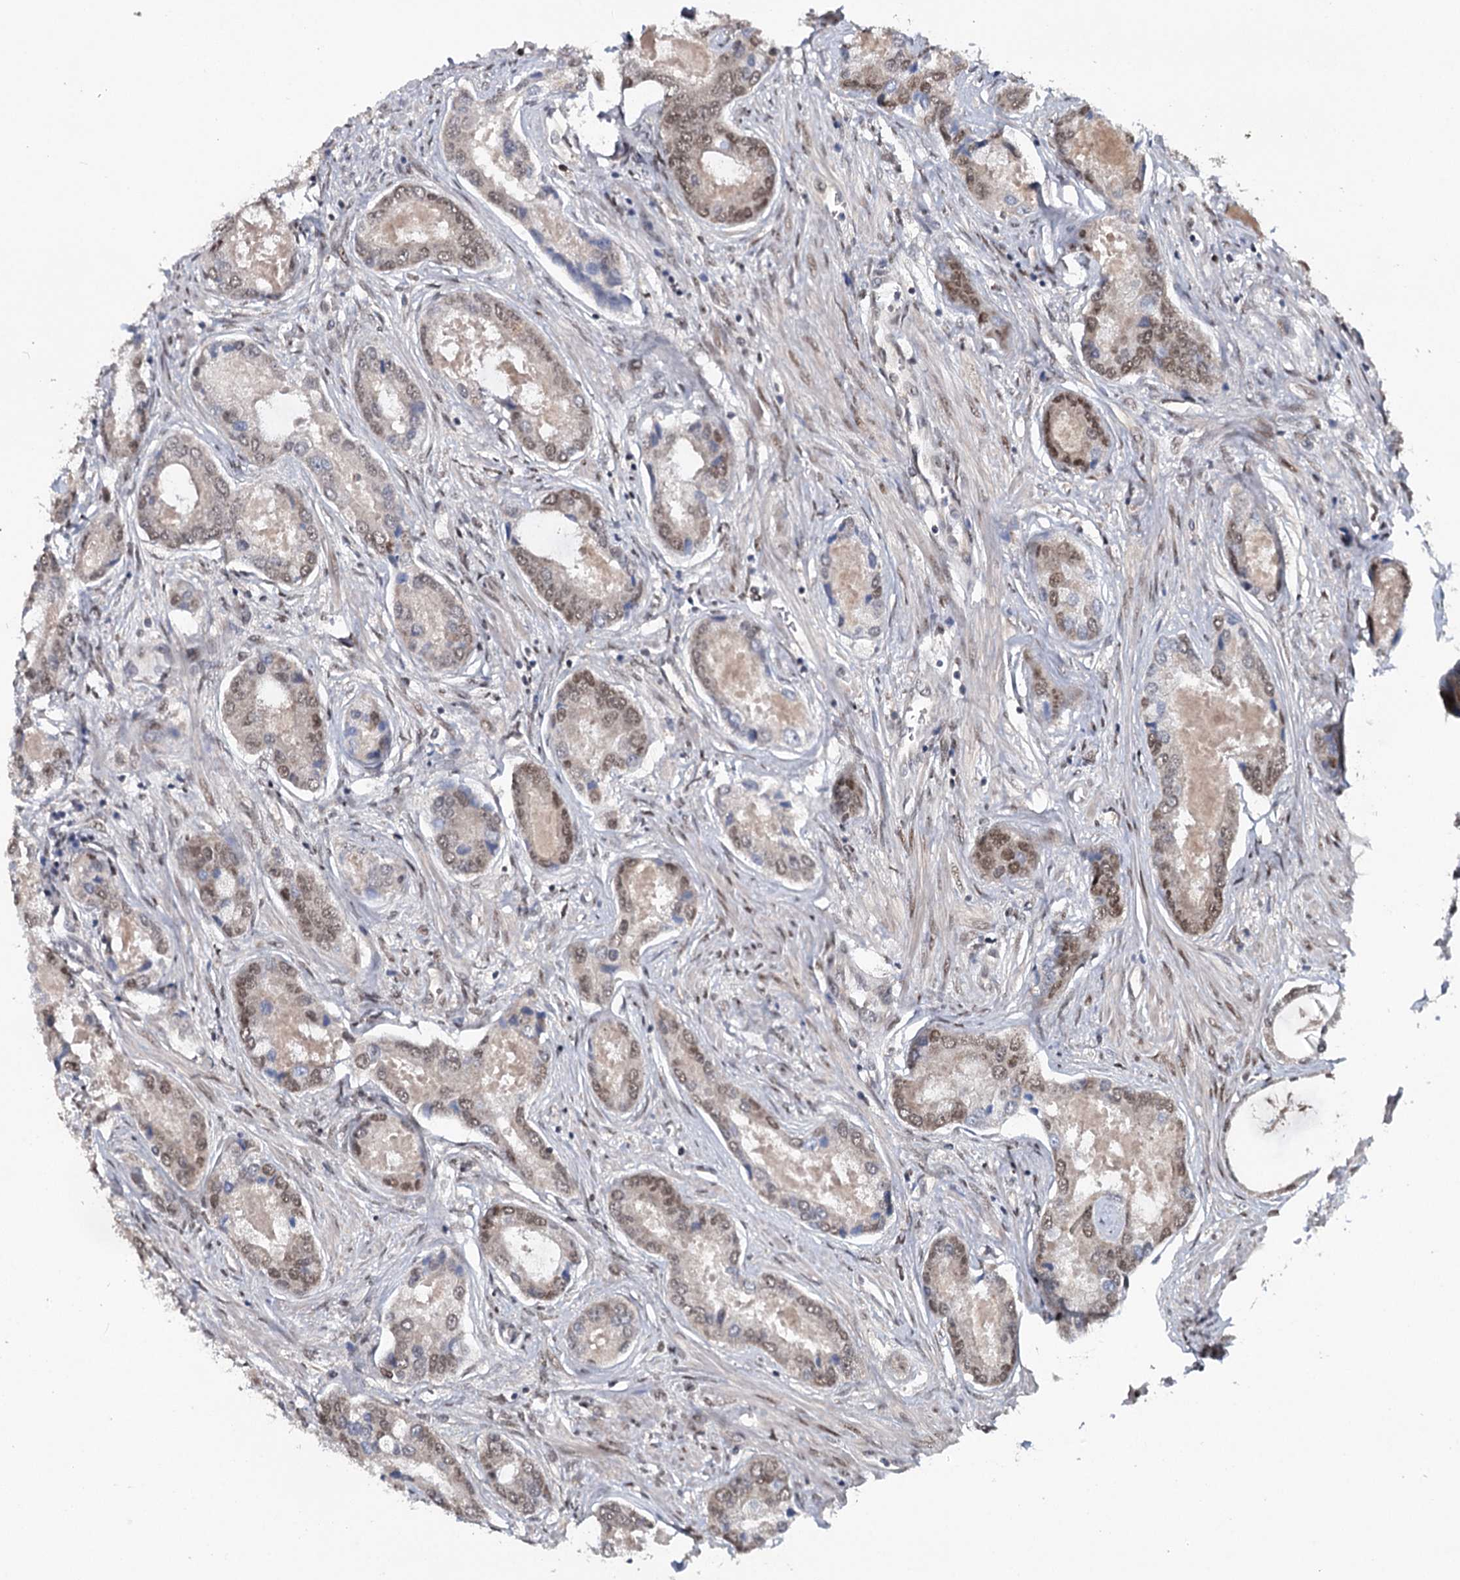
{"staining": {"intensity": "weak", "quantity": "25%-75%", "location": "nuclear"}, "tissue": "prostate cancer", "cell_type": "Tumor cells", "image_type": "cancer", "snomed": [{"axis": "morphology", "description": "Adenocarcinoma, Low grade"}, {"axis": "topography", "description": "Prostate"}], "caption": "A brown stain shows weak nuclear expression of a protein in human prostate cancer (low-grade adenocarcinoma) tumor cells.", "gene": "MYG1", "patient": {"sex": "male", "age": 68}}